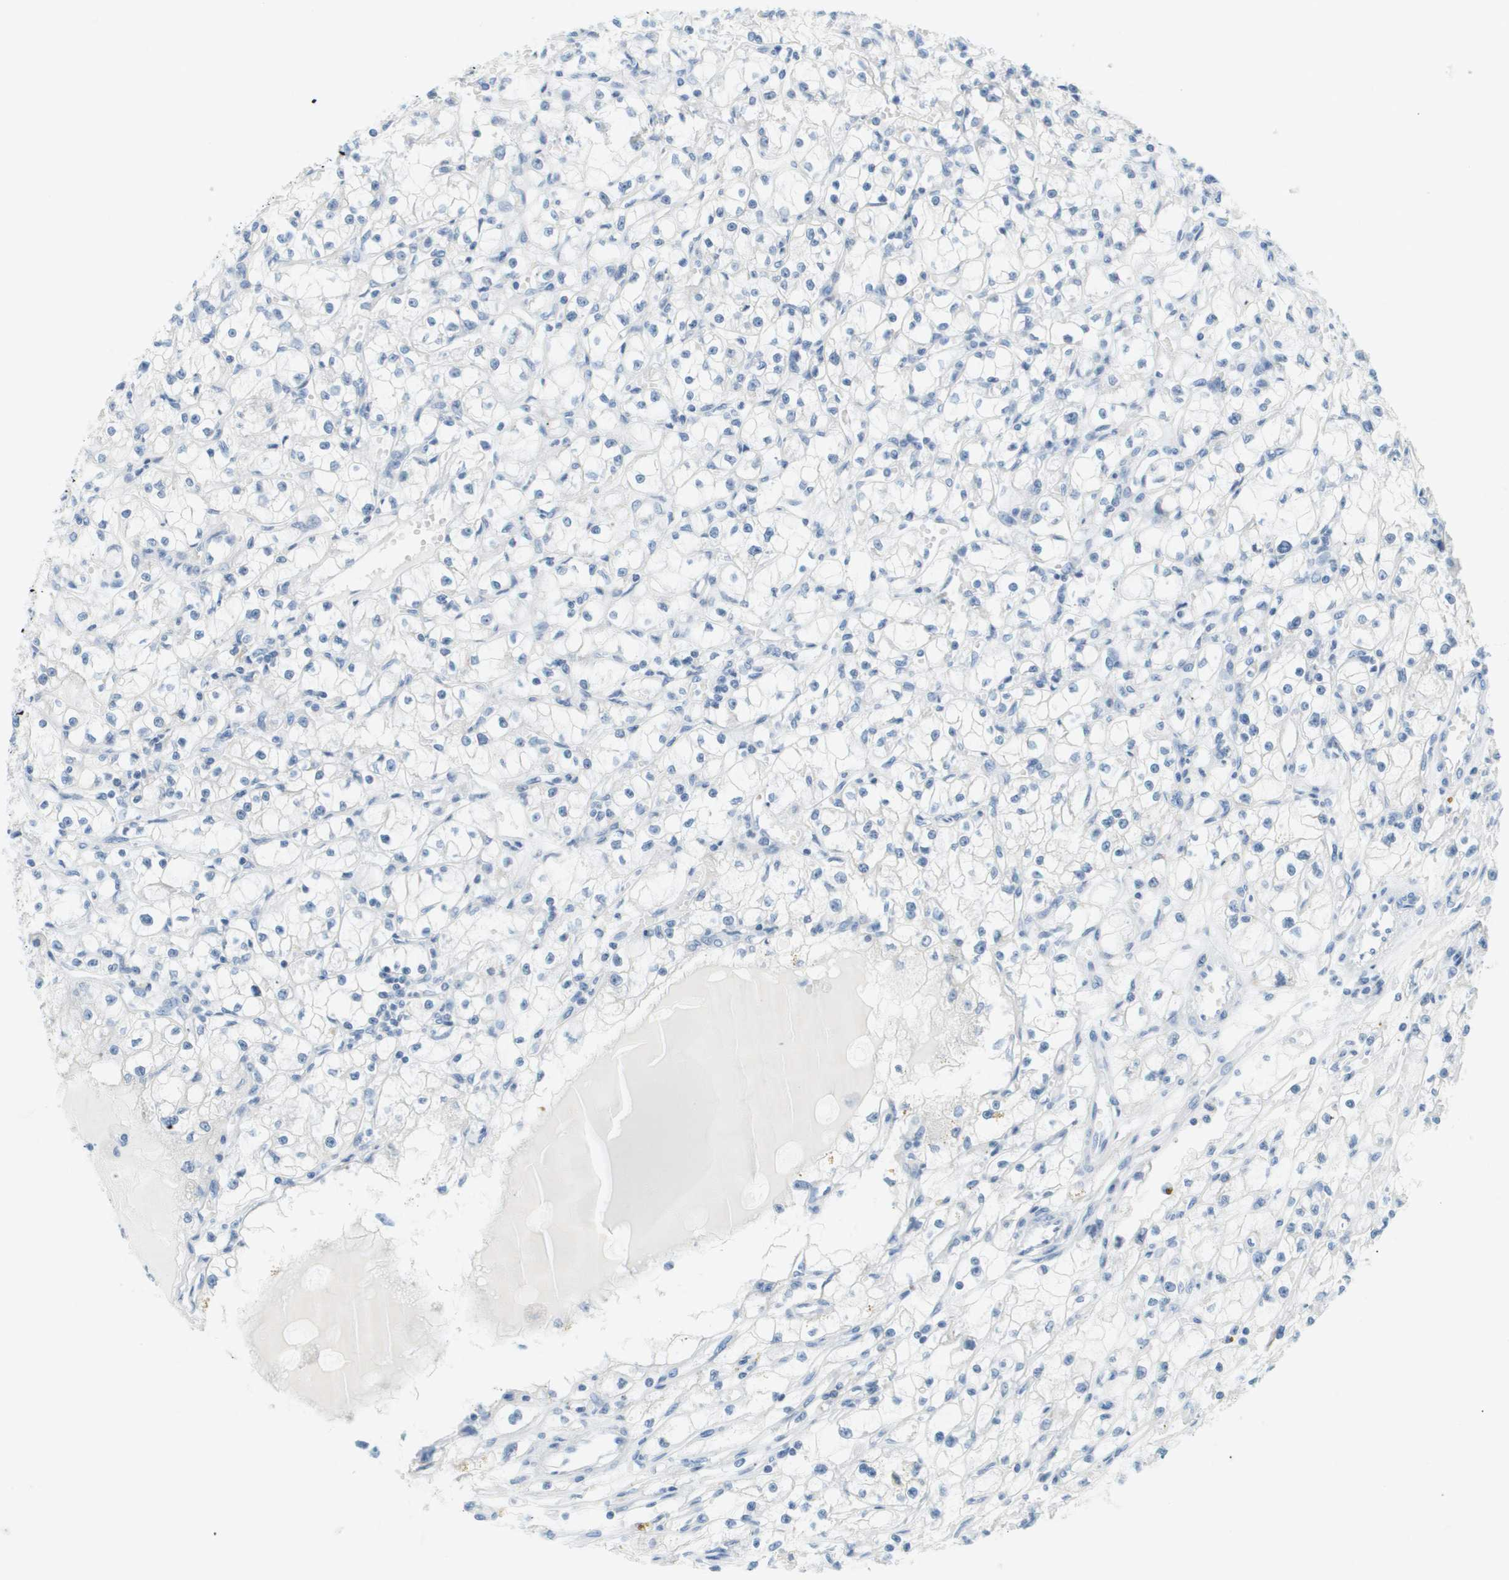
{"staining": {"intensity": "negative", "quantity": "none", "location": "none"}, "tissue": "renal cancer", "cell_type": "Tumor cells", "image_type": "cancer", "snomed": [{"axis": "morphology", "description": "Adenocarcinoma, NOS"}, {"axis": "topography", "description": "Kidney"}], "caption": "Tumor cells show no significant staining in renal adenocarcinoma.", "gene": "SMYD5", "patient": {"sex": "male", "age": 56}}